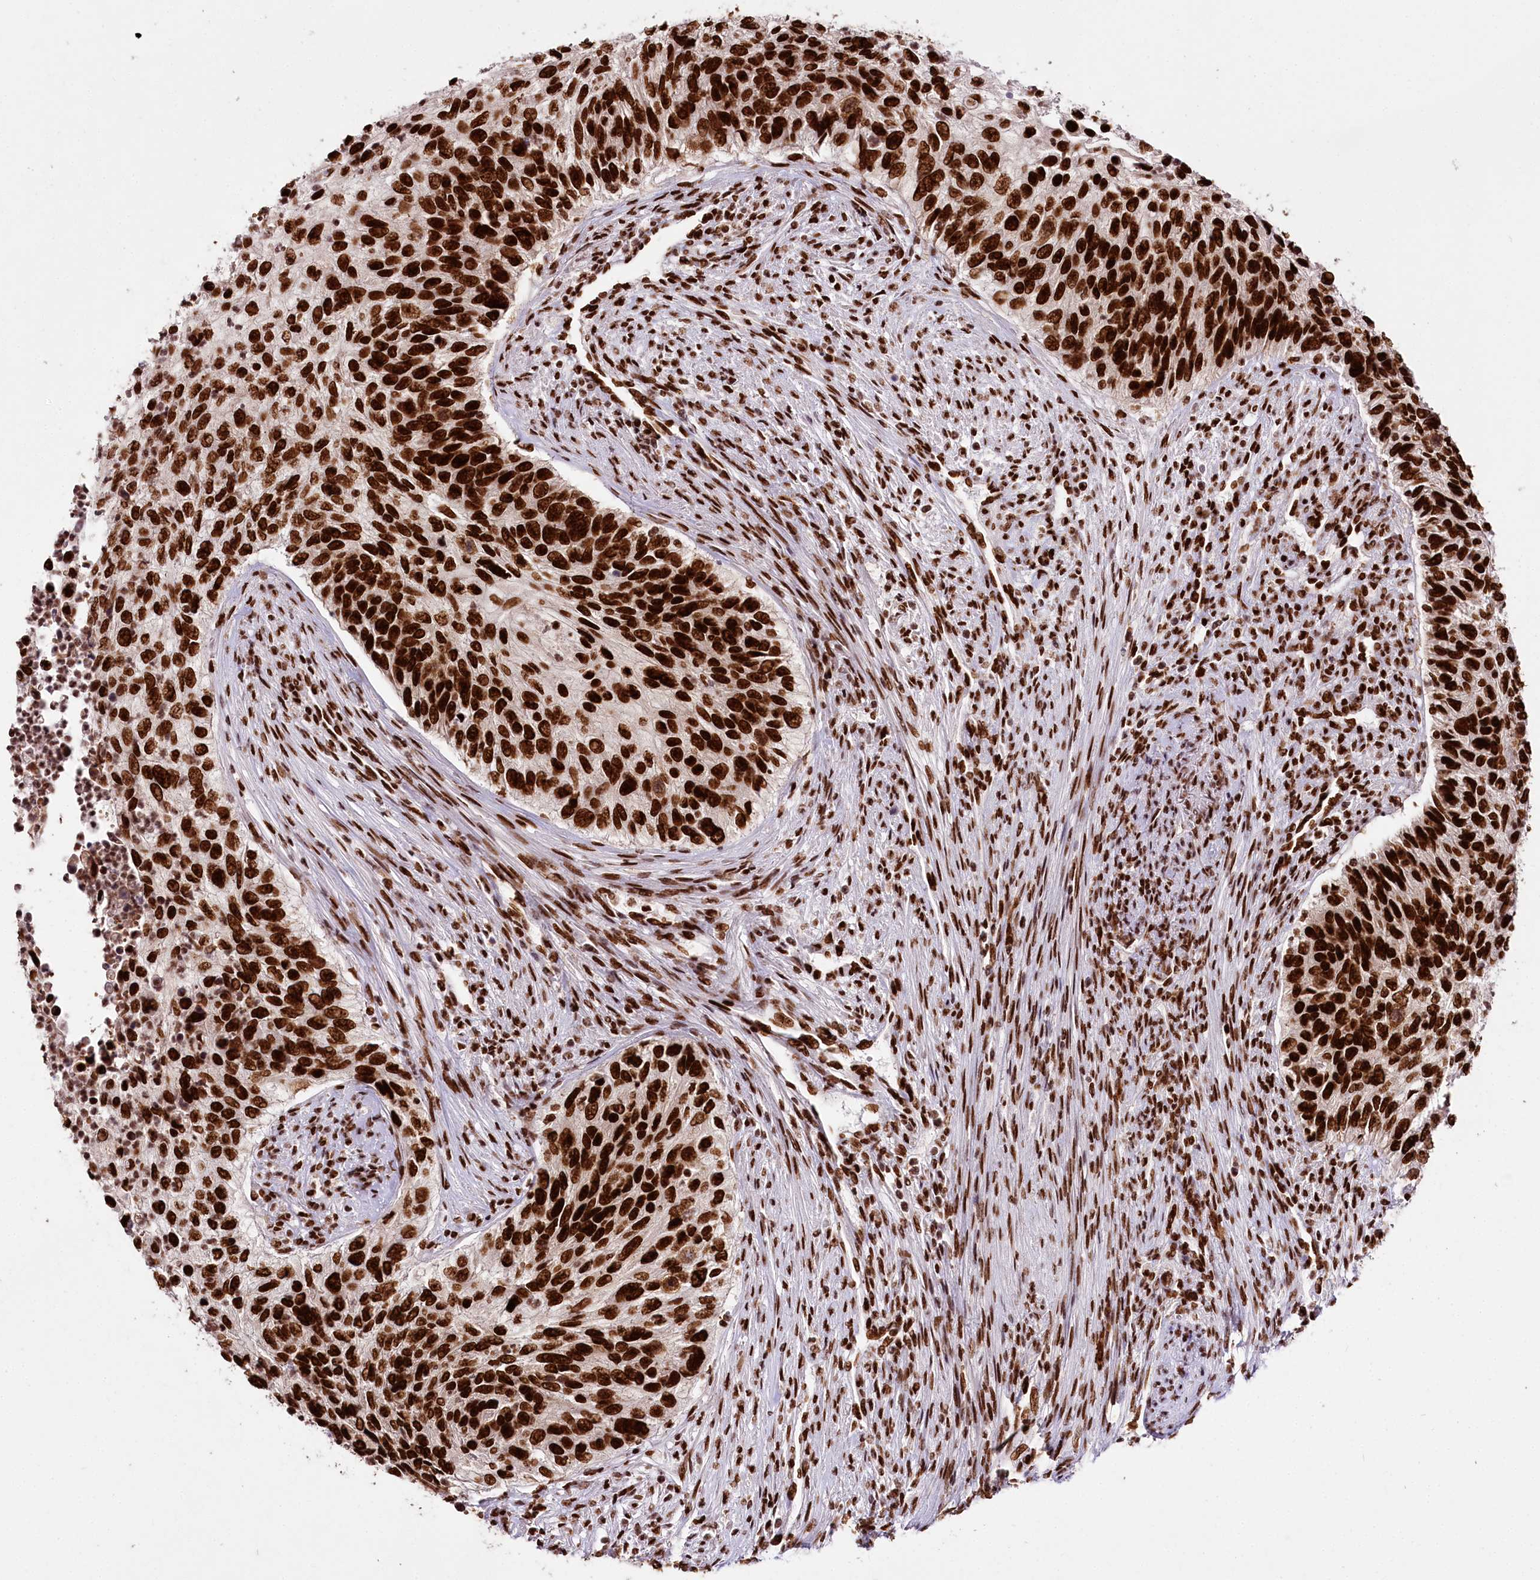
{"staining": {"intensity": "strong", "quantity": ">75%", "location": "nuclear"}, "tissue": "urothelial cancer", "cell_type": "Tumor cells", "image_type": "cancer", "snomed": [{"axis": "morphology", "description": "Urothelial carcinoma, High grade"}, {"axis": "topography", "description": "Urinary bladder"}], "caption": "Immunohistochemical staining of urothelial carcinoma (high-grade) displays strong nuclear protein staining in about >75% of tumor cells.", "gene": "SMARCE1", "patient": {"sex": "female", "age": 60}}